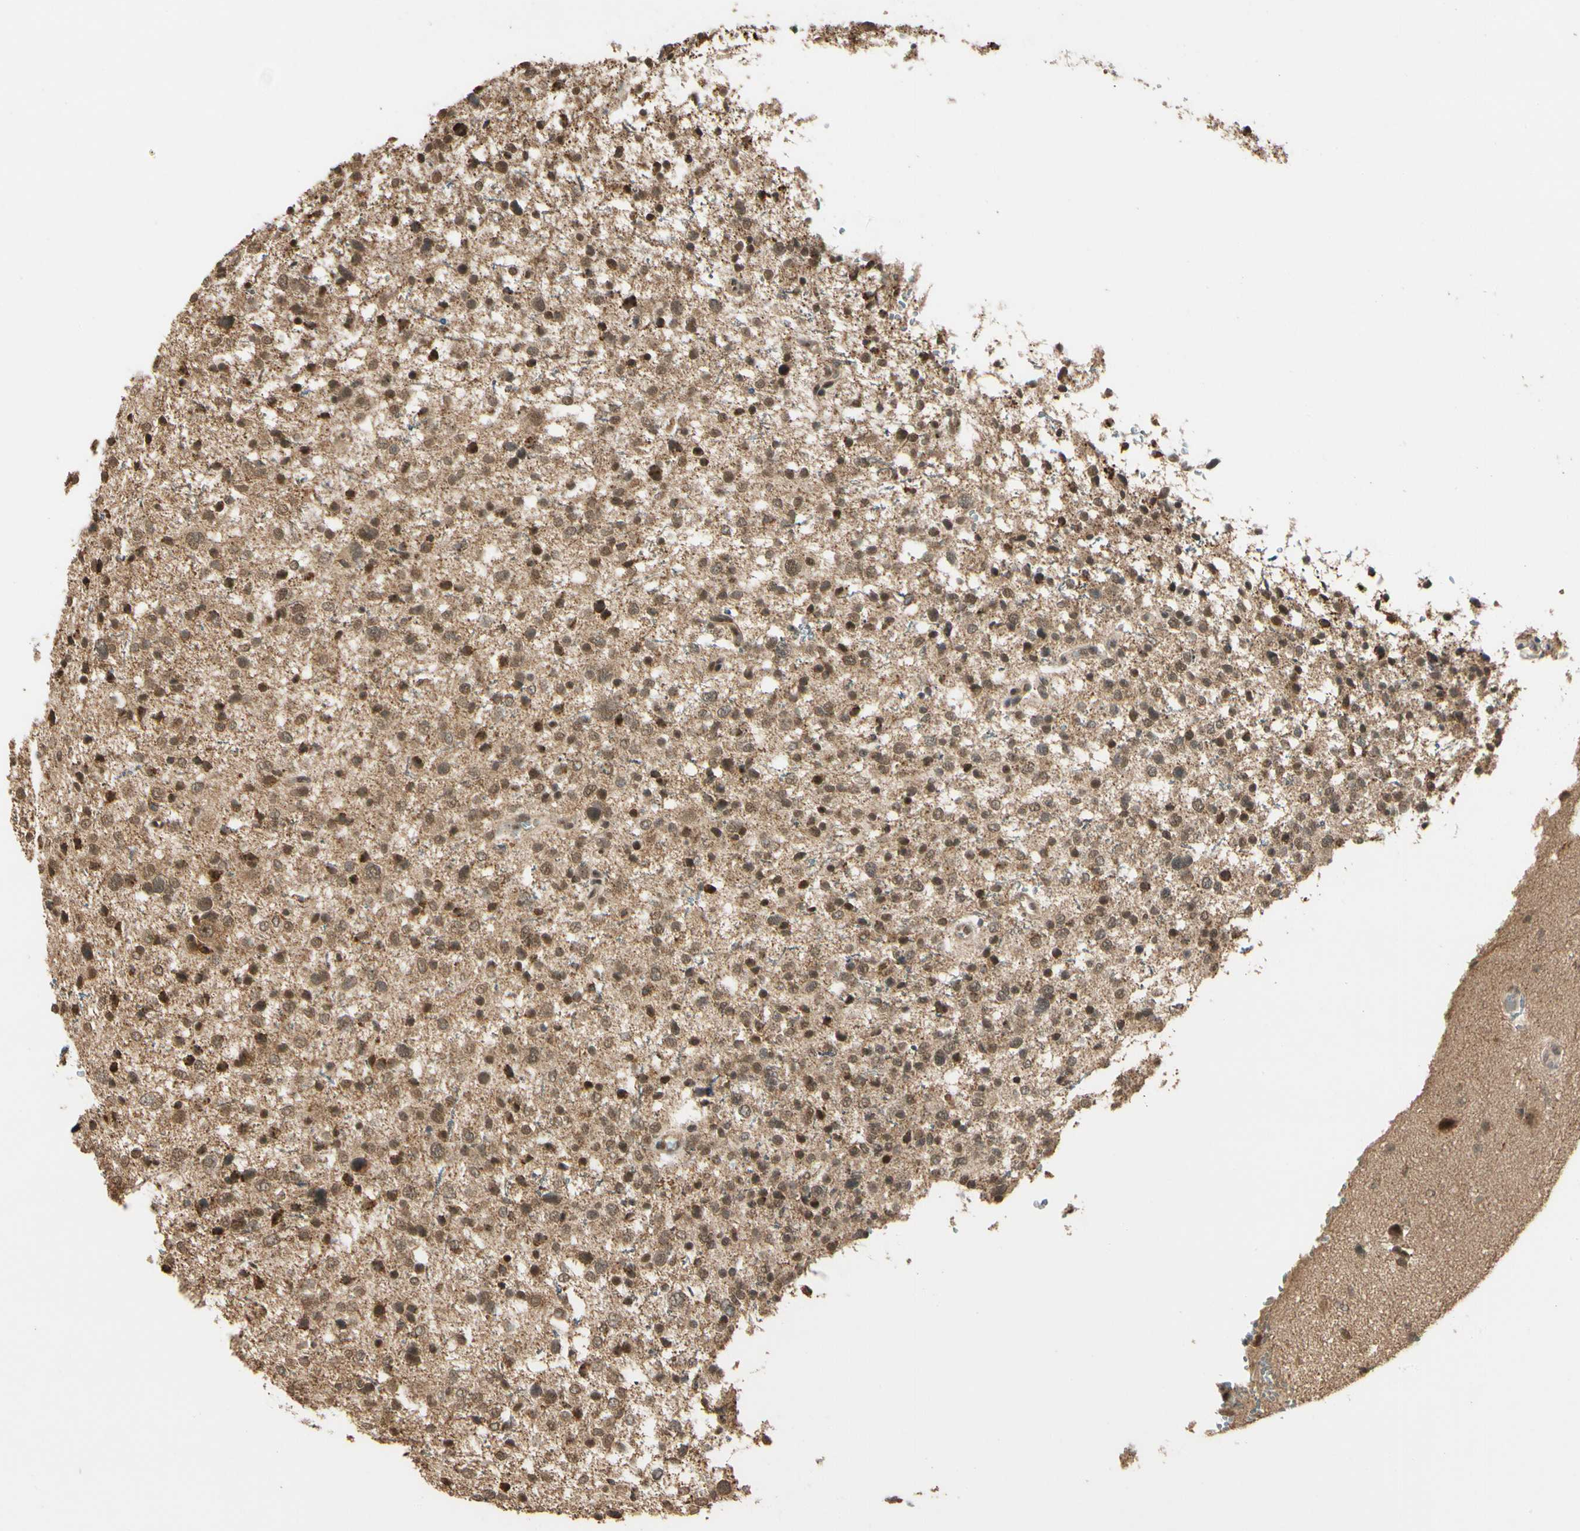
{"staining": {"intensity": "strong", "quantity": ">75%", "location": "cytoplasmic/membranous,nuclear"}, "tissue": "glioma", "cell_type": "Tumor cells", "image_type": "cancer", "snomed": [{"axis": "morphology", "description": "Glioma, malignant, Low grade"}, {"axis": "topography", "description": "Brain"}], "caption": "Brown immunohistochemical staining in human low-grade glioma (malignant) demonstrates strong cytoplasmic/membranous and nuclear expression in about >75% of tumor cells.", "gene": "ZSCAN12", "patient": {"sex": "female", "age": 37}}